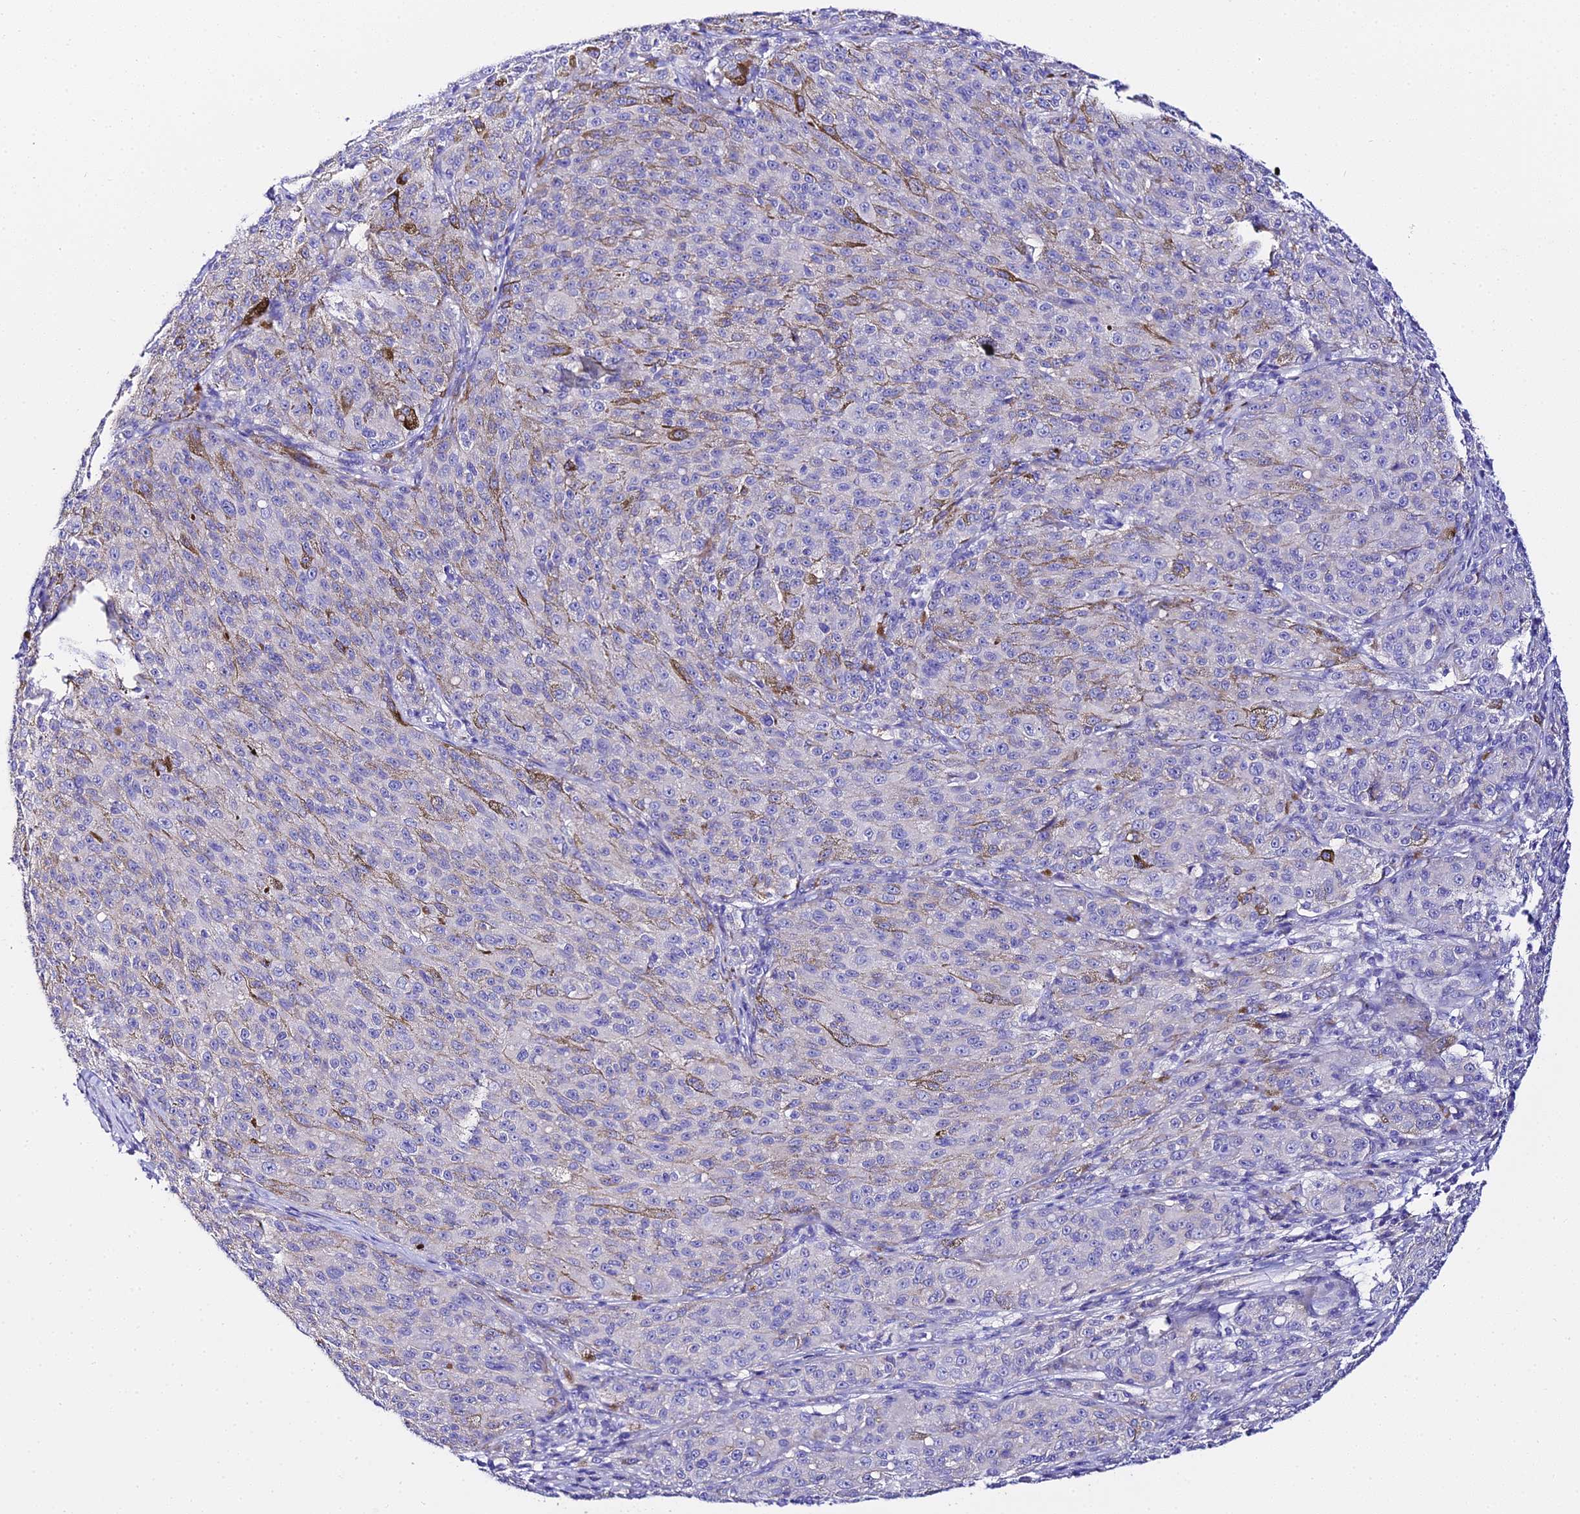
{"staining": {"intensity": "negative", "quantity": "none", "location": "none"}, "tissue": "melanoma", "cell_type": "Tumor cells", "image_type": "cancer", "snomed": [{"axis": "morphology", "description": "Malignant melanoma, NOS"}, {"axis": "topography", "description": "Skin"}], "caption": "This is an IHC photomicrograph of human malignant melanoma. There is no positivity in tumor cells.", "gene": "TMEM117", "patient": {"sex": "female", "age": 52}}